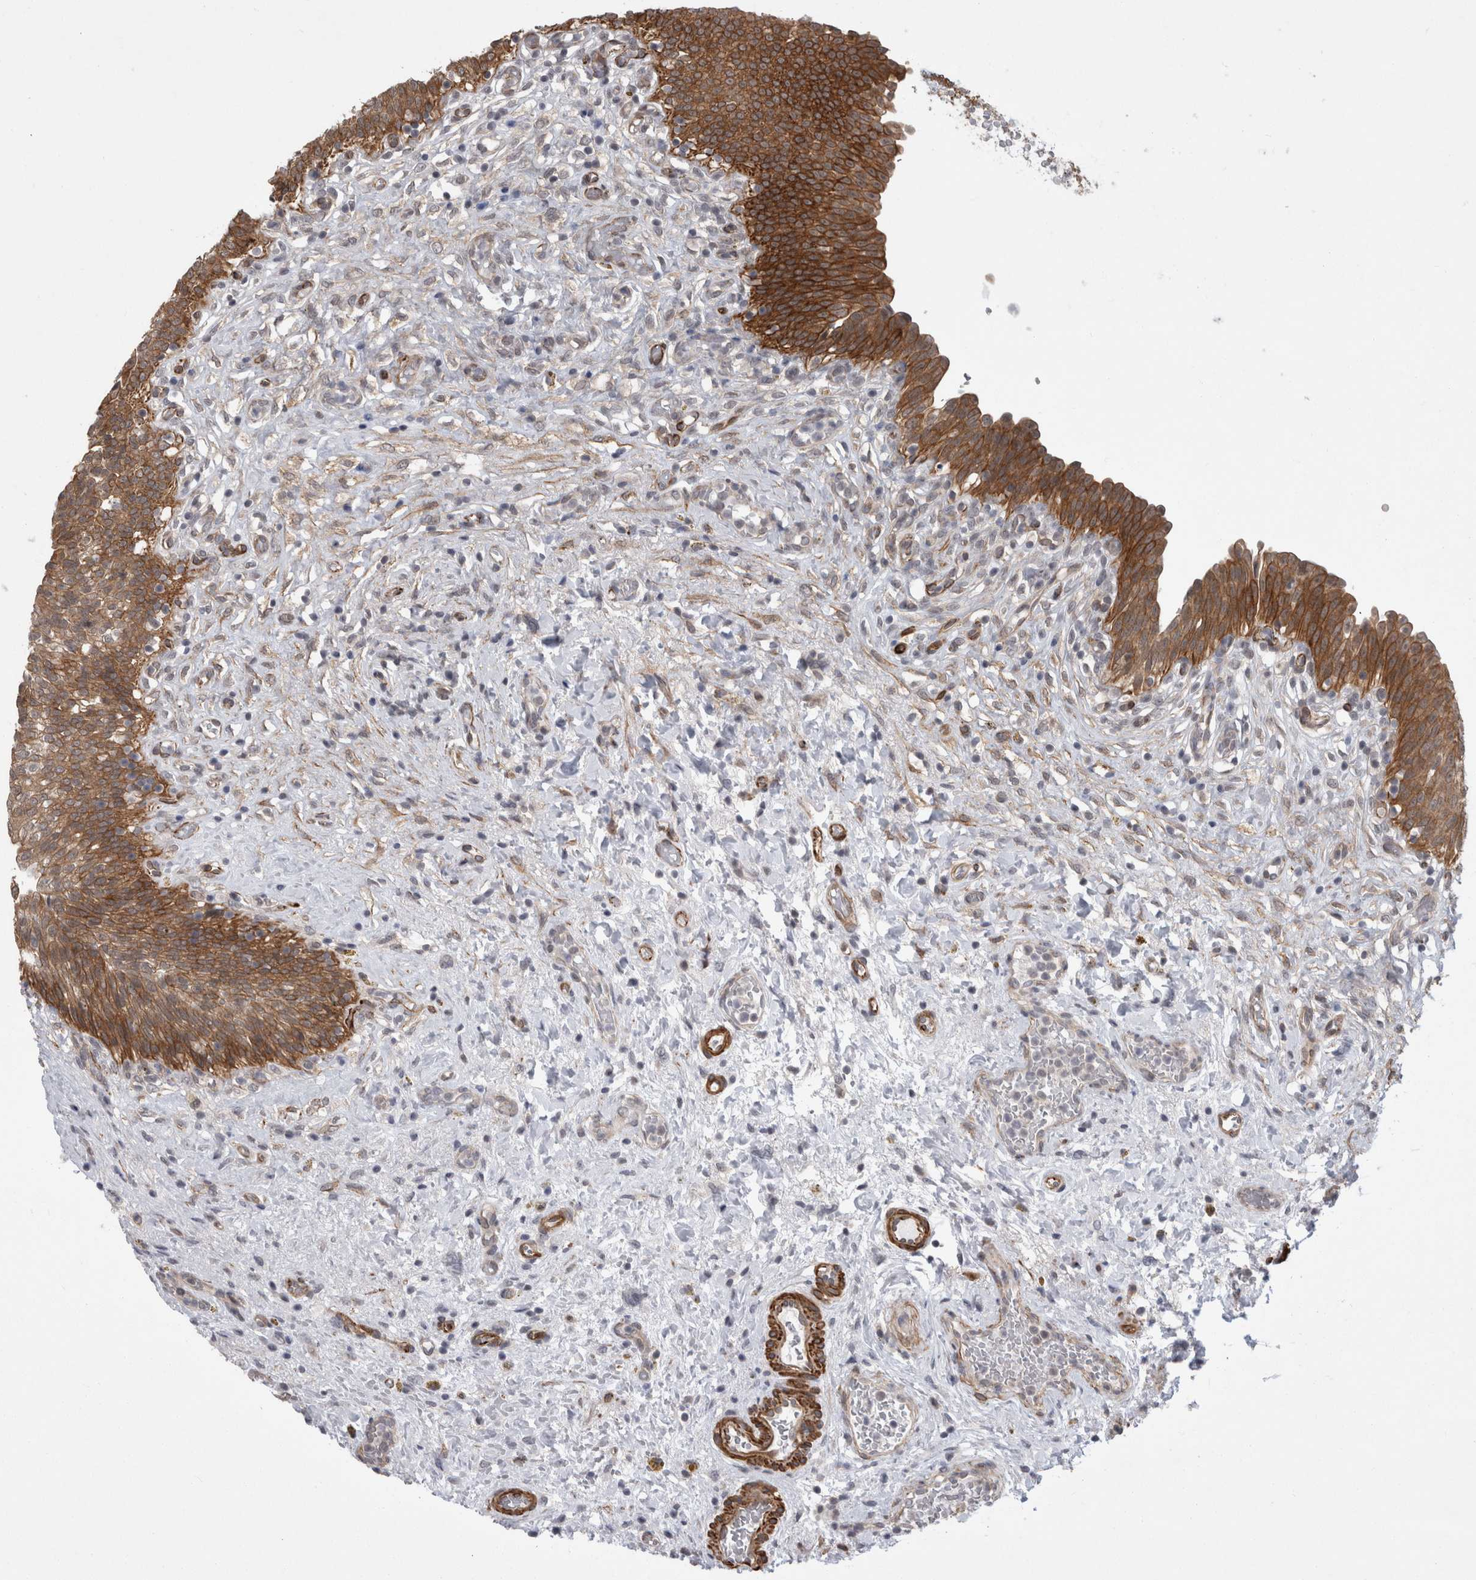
{"staining": {"intensity": "strong", "quantity": "25%-75%", "location": "cytoplasmic/membranous"}, "tissue": "urinary bladder", "cell_type": "Urothelial cells", "image_type": "normal", "snomed": [{"axis": "morphology", "description": "Urothelial carcinoma, High grade"}, {"axis": "topography", "description": "Urinary bladder"}], "caption": "Strong cytoplasmic/membranous expression for a protein is present in about 25%-75% of urothelial cells of normal urinary bladder using immunohistochemistry.", "gene": "FAM83H", "patient": {"sex": "male", "age": 46}}